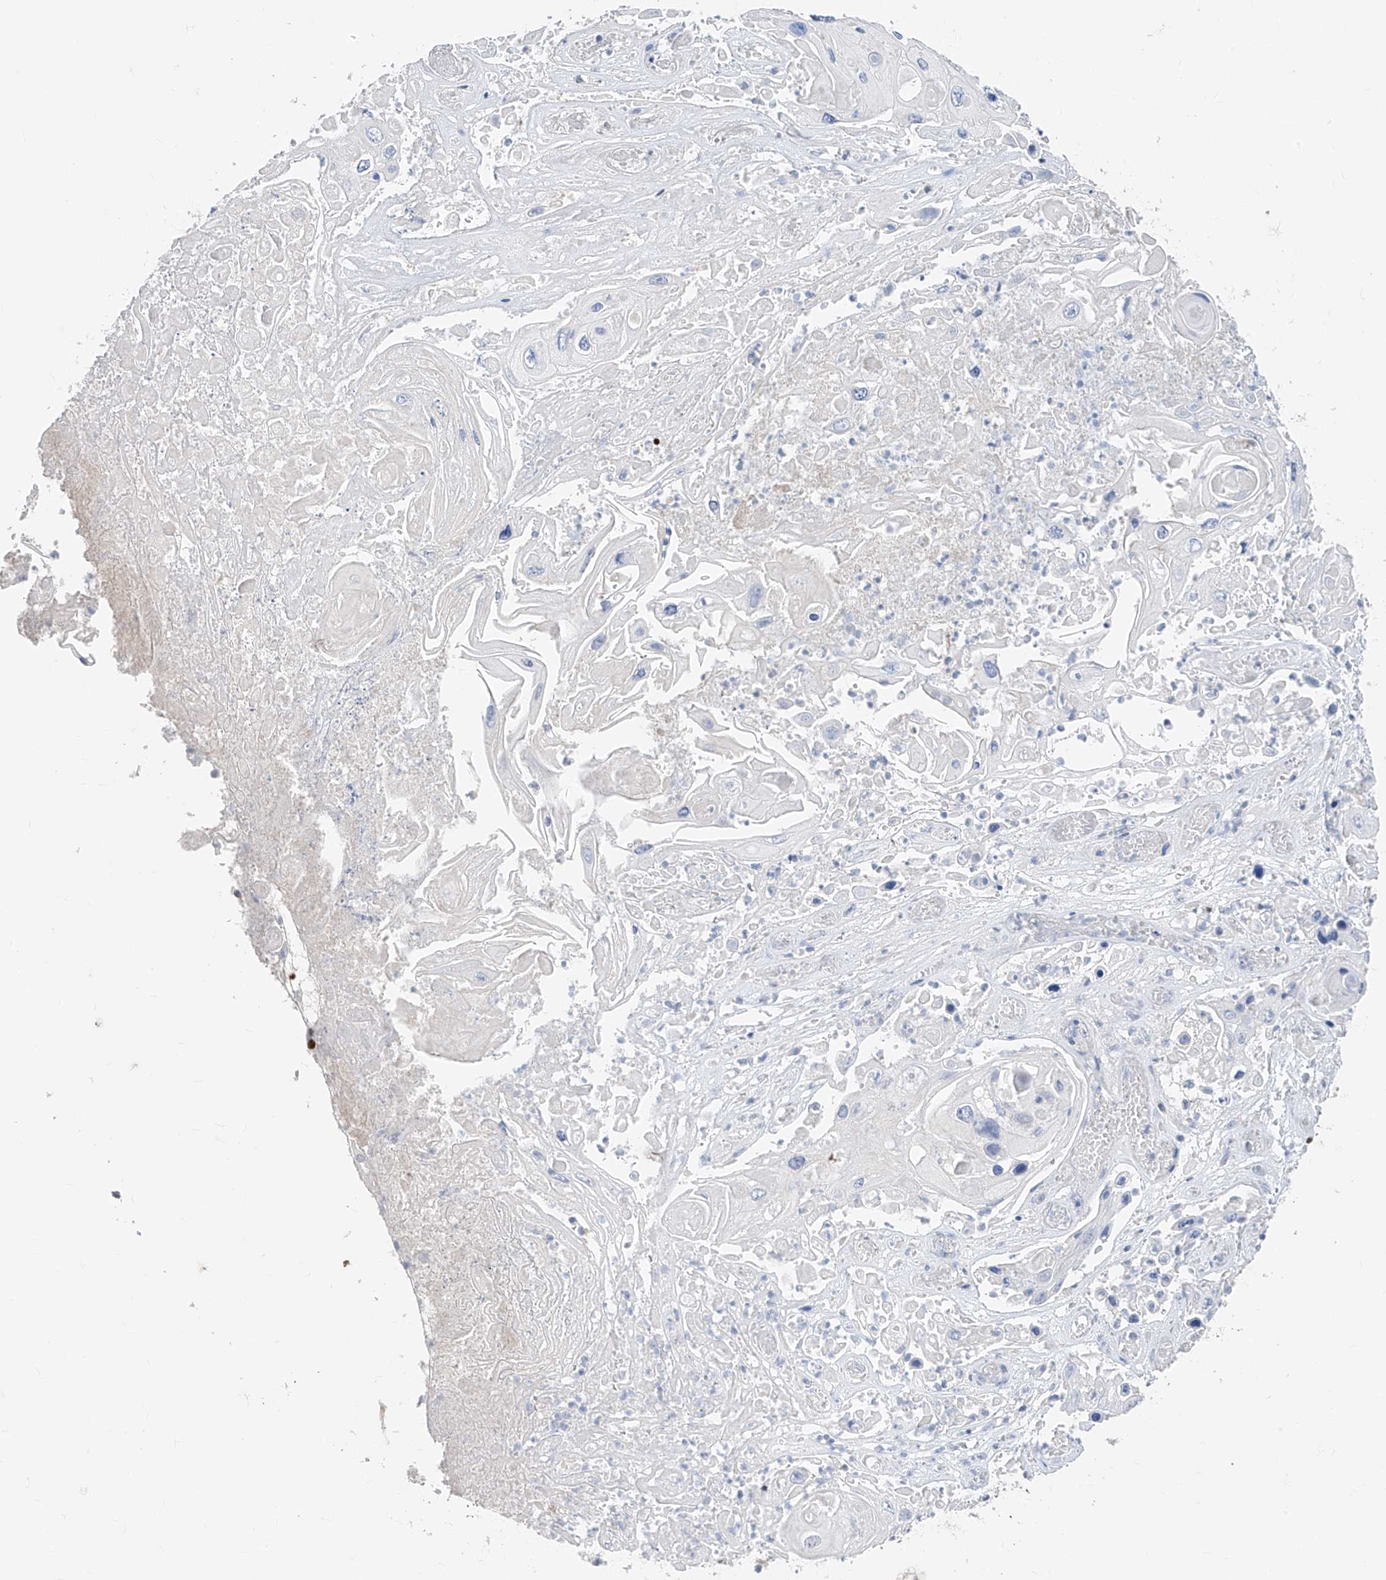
{"staining": {"intensity": "negative", "quantity": "none", "location": "none"}, "tissue": "skin cancer", "cell_type": "Tumor cells", "image_type": "cancer", "snomed": [{"axis": "morphology", "description": "Squamous cell carcinoma, NOS"}, {"axis": "topography", "description": "Skin"}], "caption": "Human skin squamous cell carcinoma stained for a protein using immunohistochemistry exhibits no positivity in tumor cells.", "gene": "TBX21", "patient": {"sex": "male", "age": 55}}